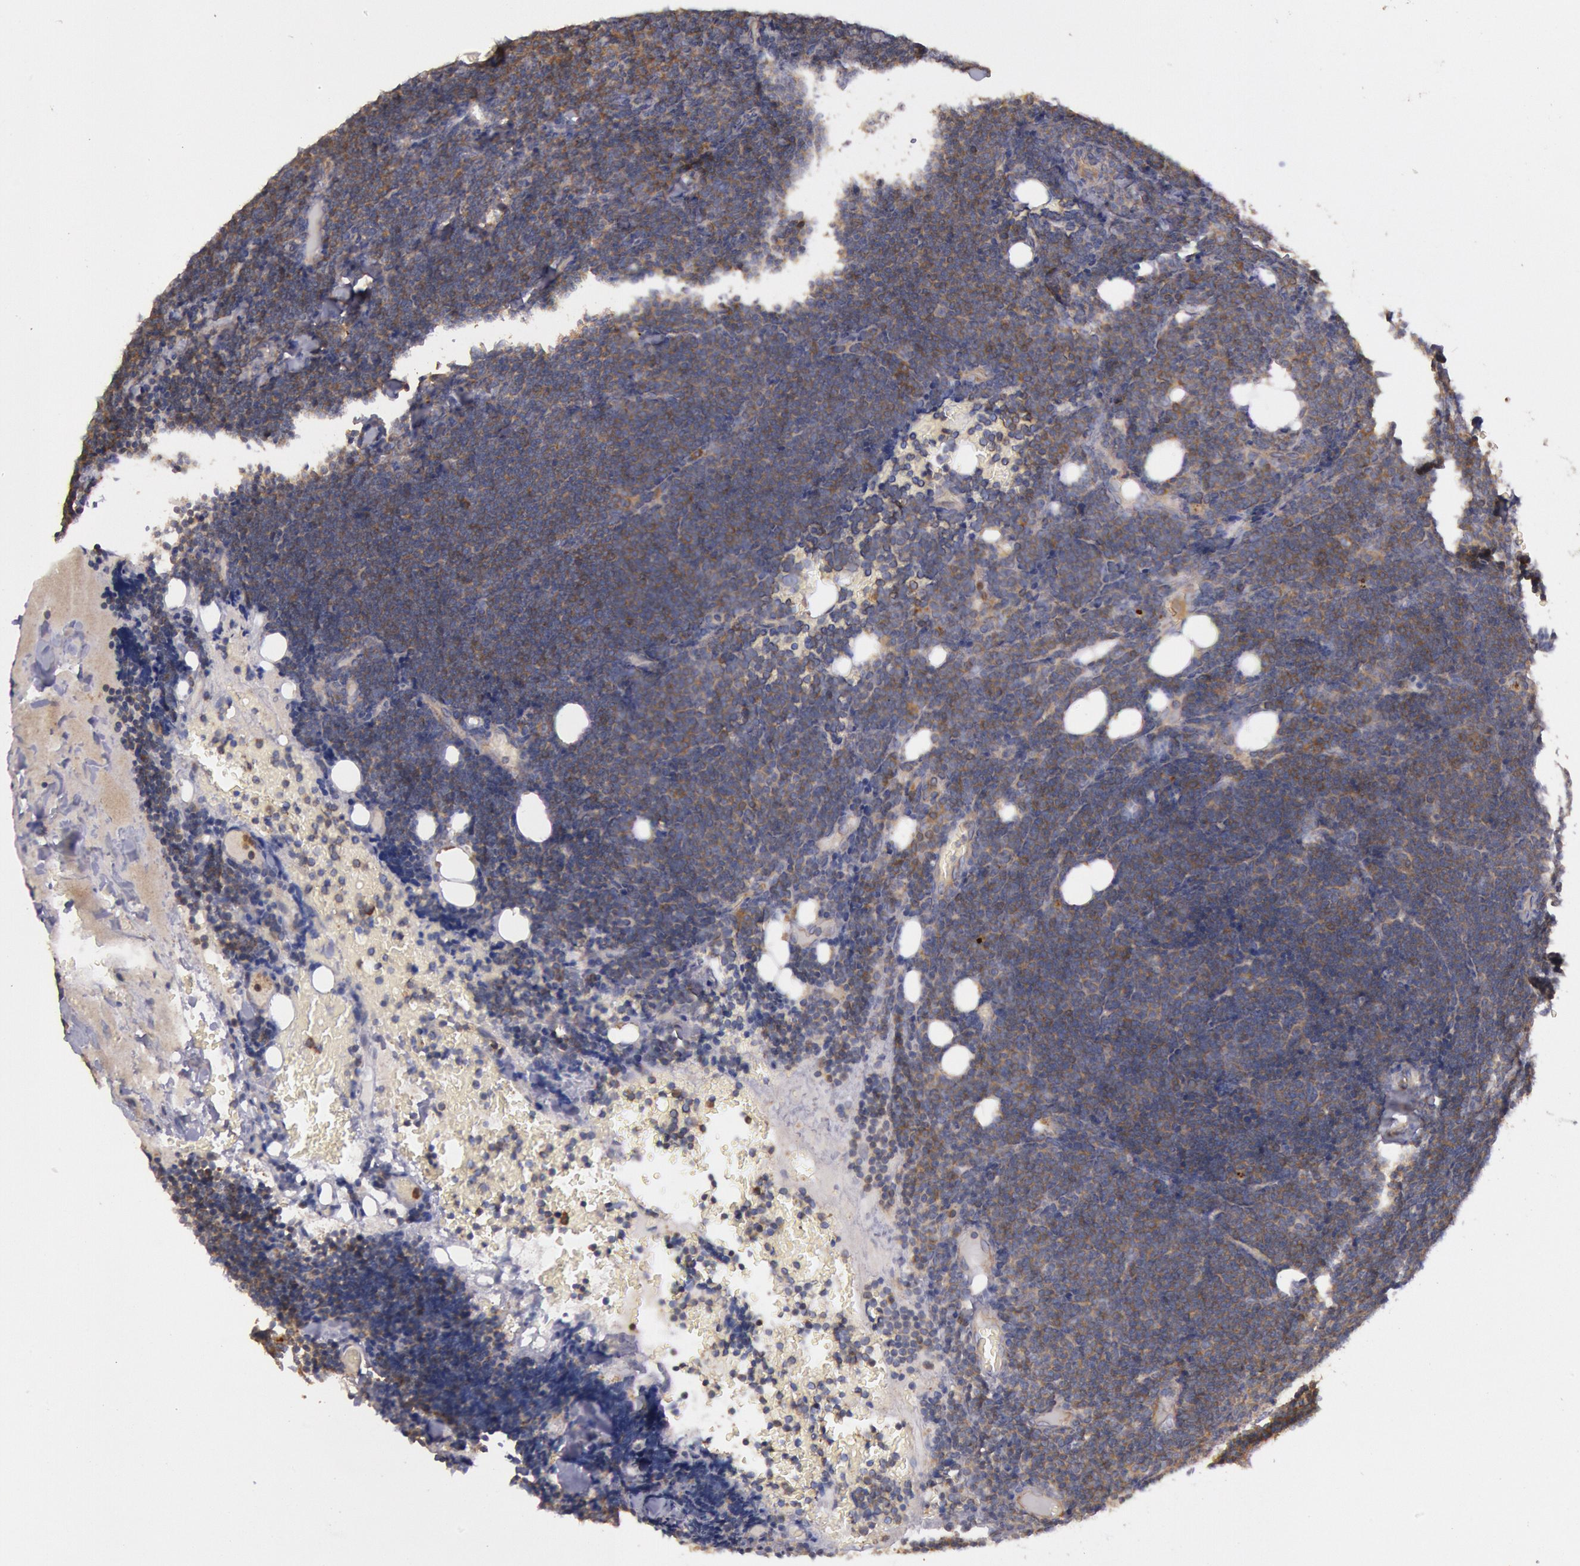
{"staining": {"intensity": "weak", "quantity": "25%-75%", "location": "cytoplasmic/membranous"}, "tissue": "lymphoma", "cell_type": "Tumor cells", "image_type": "cancer", "snomed": [{"axis": "morphology", "description": "Malignant lymphoma, non-Hodgkin's type, Low grade"}, {"axis": "topography", "description": "Lymph node"}], "caption": "Immunohistochemical staining of lymphoma shows low levels of weak cytoplasmic/membranous expression in about 25%-75% of tumor cells.", "gene": "PIK3R1", "patient": {"sex": "female", "age": 51}}